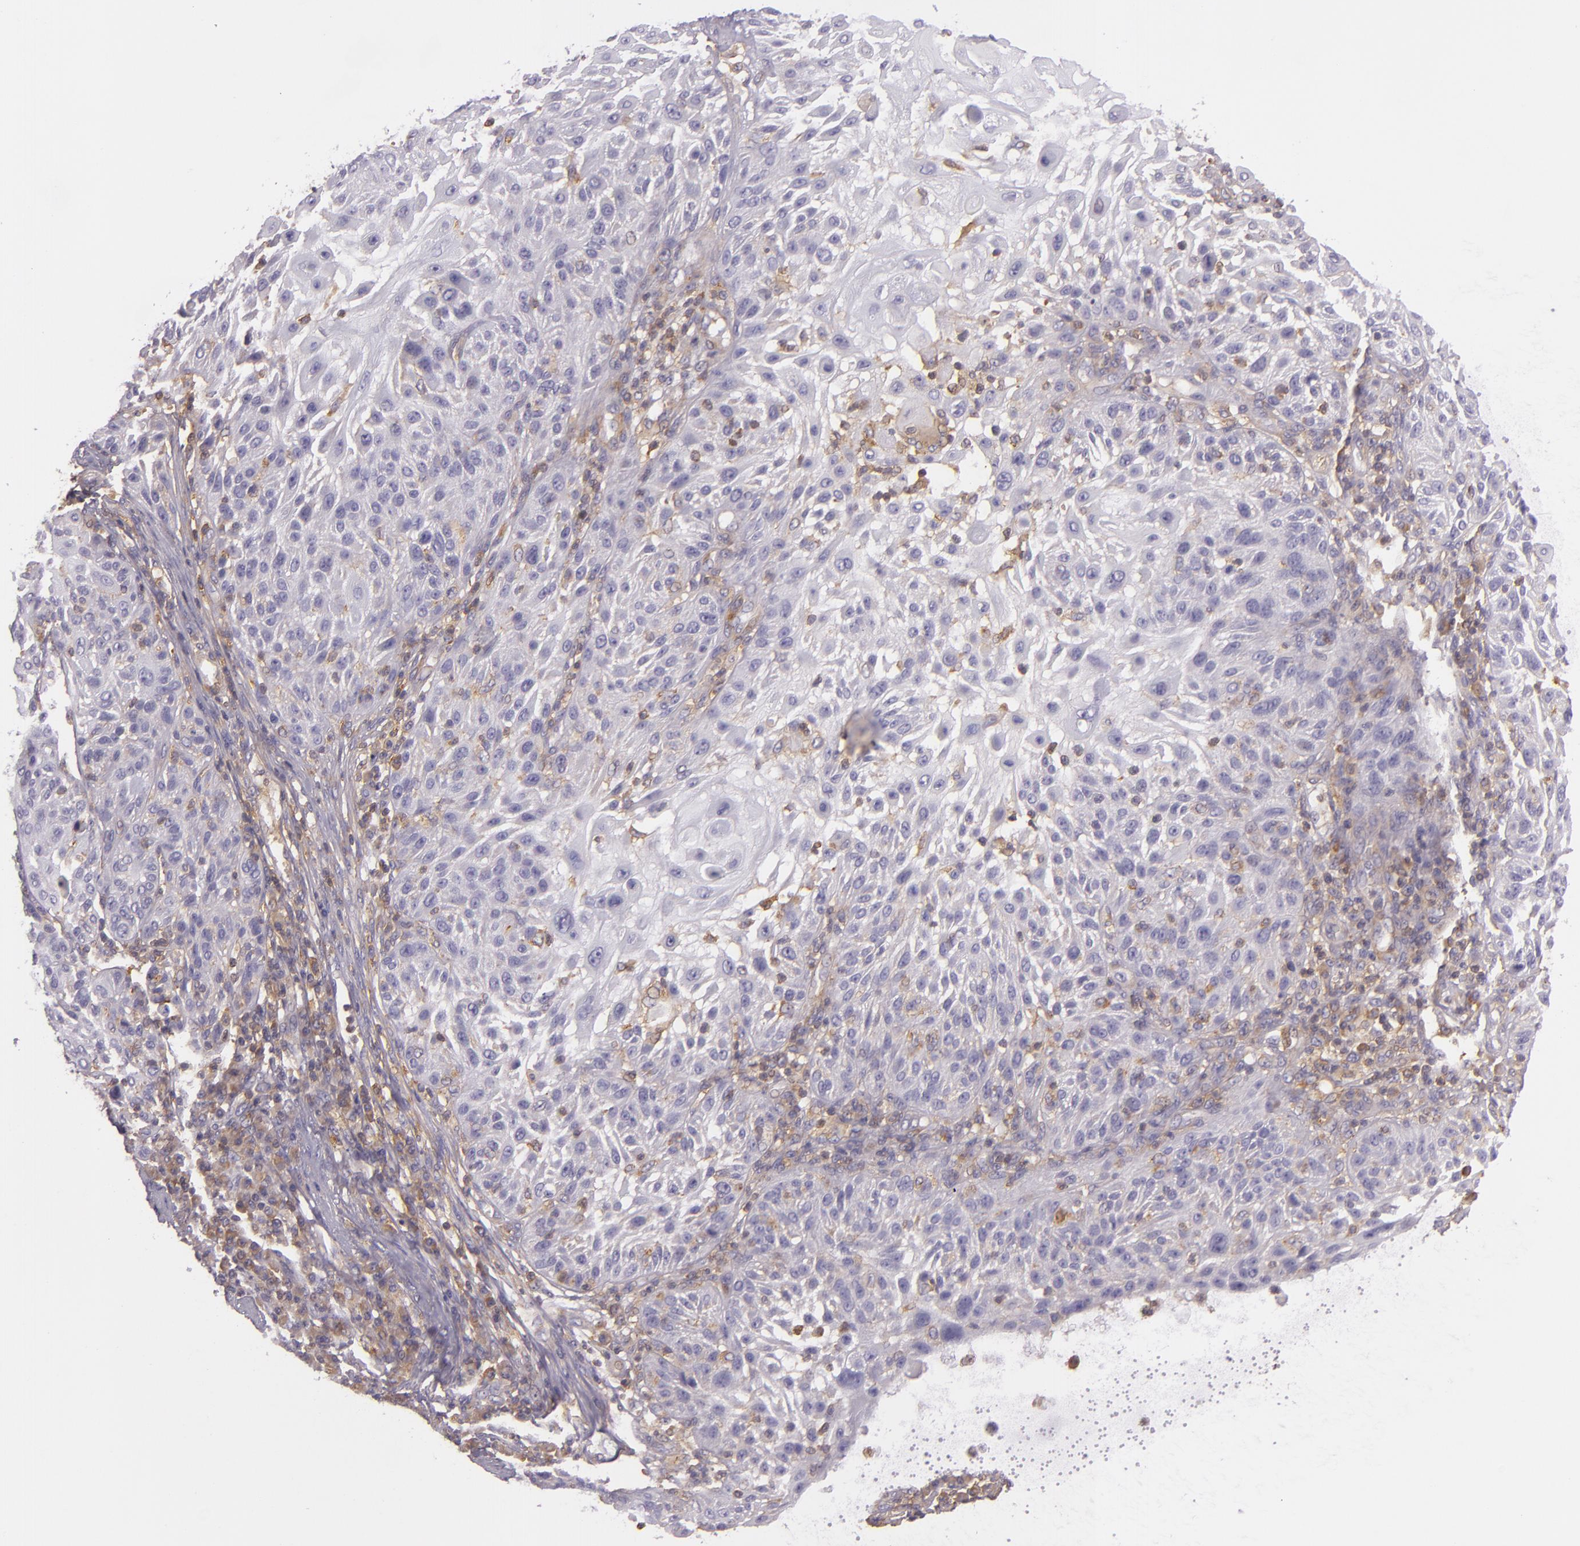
{"staining": {"intensity": "negative", "quantity": "none", "location": "none"}, "tissue": "skin cancer", "cell_type": "Tumor cells", "image_type": "cancer", "snomed": [{"axis": "morphology", "description": "Squamous cell carcinoma, NOS"}, {"axis": "topography", "description": "Skin"}], "caption": "Skin cancer (squamous cell carcinoma) was stained to show a protein in brown. There is no significant expression in tumor cells.", "gene": "TLN1", "patient": {"sex": "female", "age": 89}}